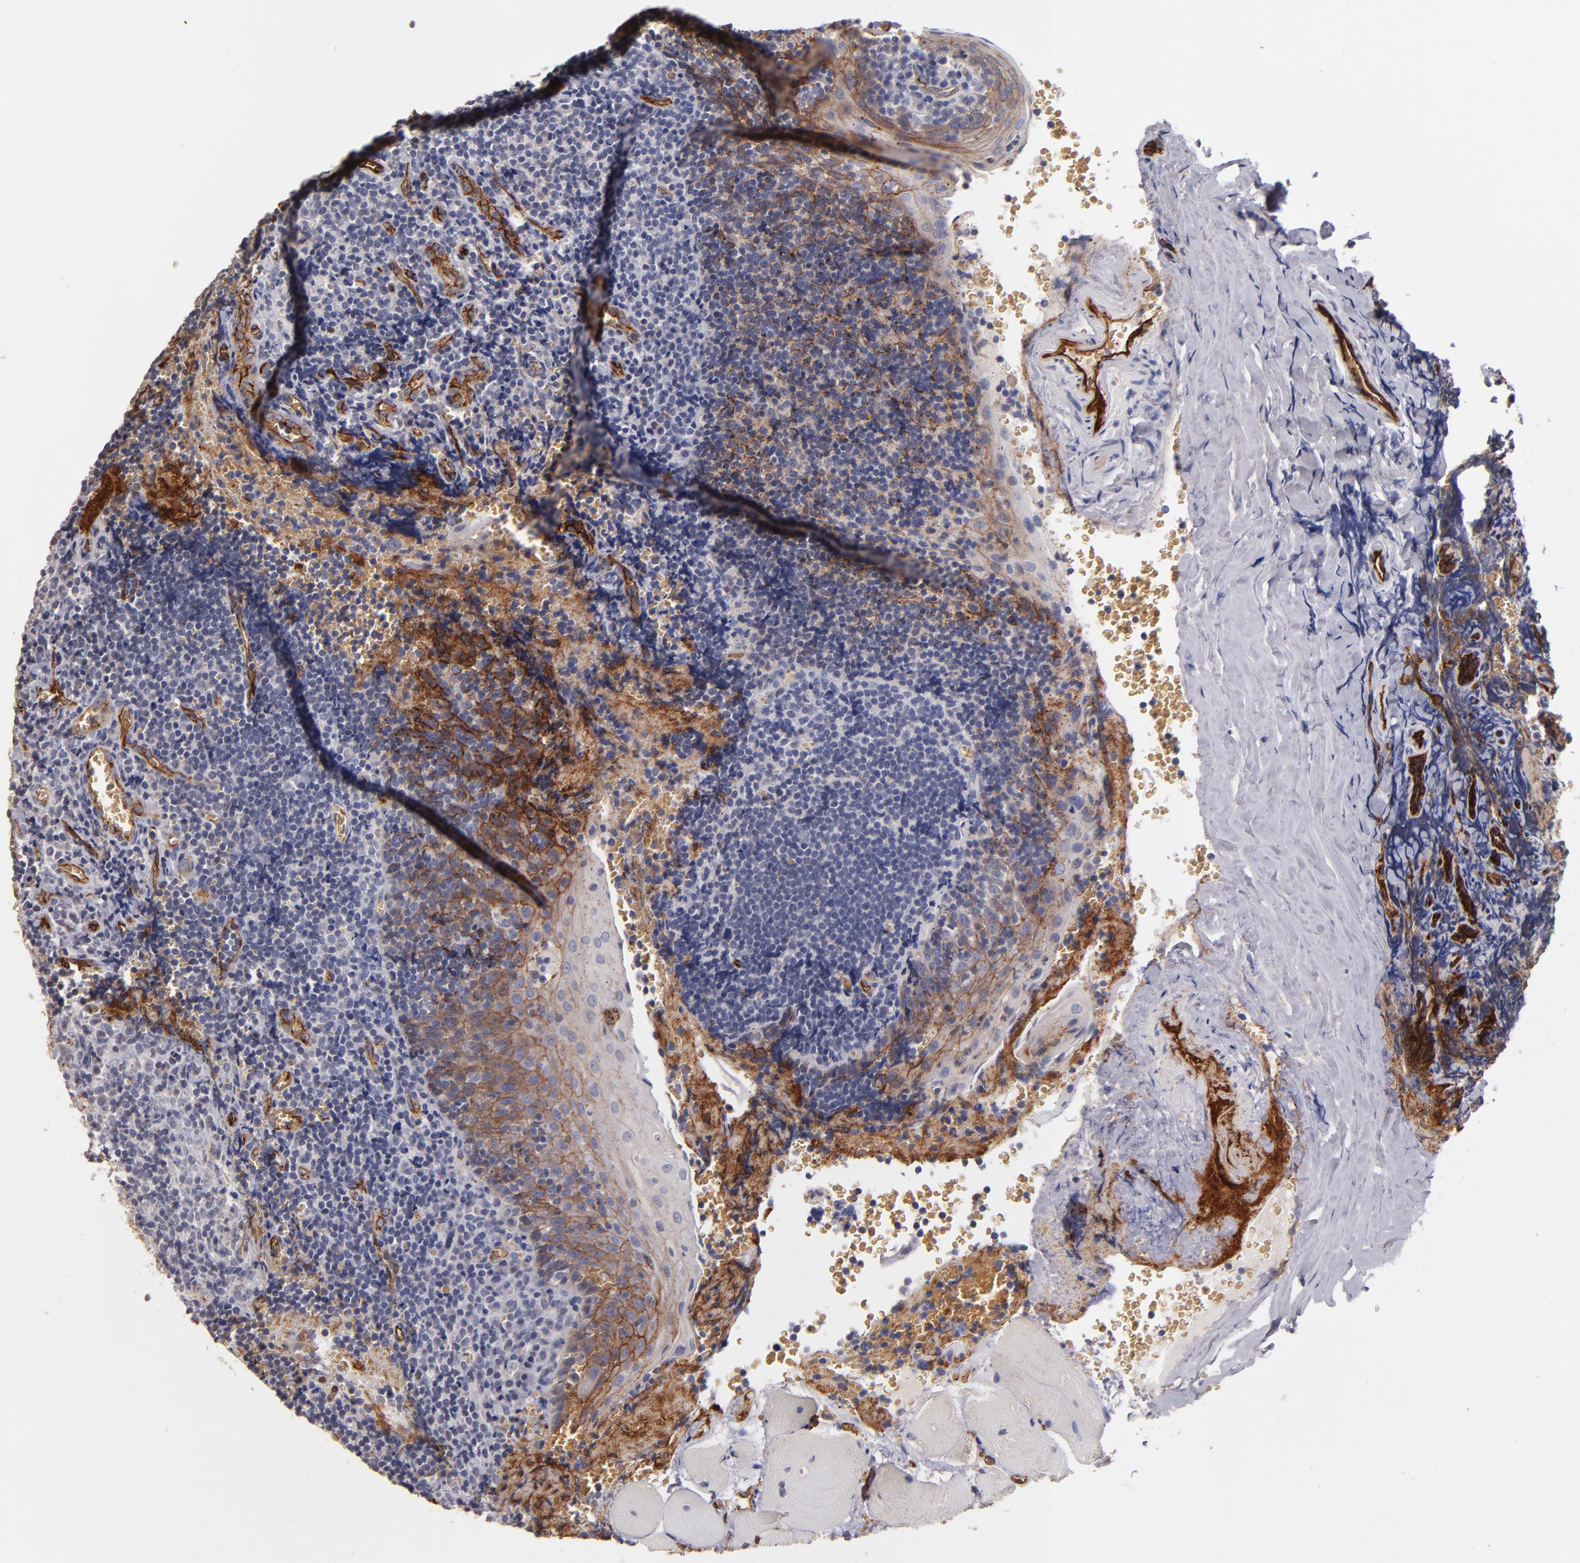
{"staining": {"intensity": "negative", "quantity": "none", "location": "none"}, "tissue": "tonsil", "cell_type": "Germinal center cells", "image_type": "normal", "snomed": [{"axis": "morphology", "description": "Normal tissue, NOS"}, {"axis": "topography", "description": "Tonsil"}], "caption": "Germinal center cells show no significant protein staining in unremarkable tonsil.", "gene": "CLDN5", "patient": {"sex": "male", "age": 20}}